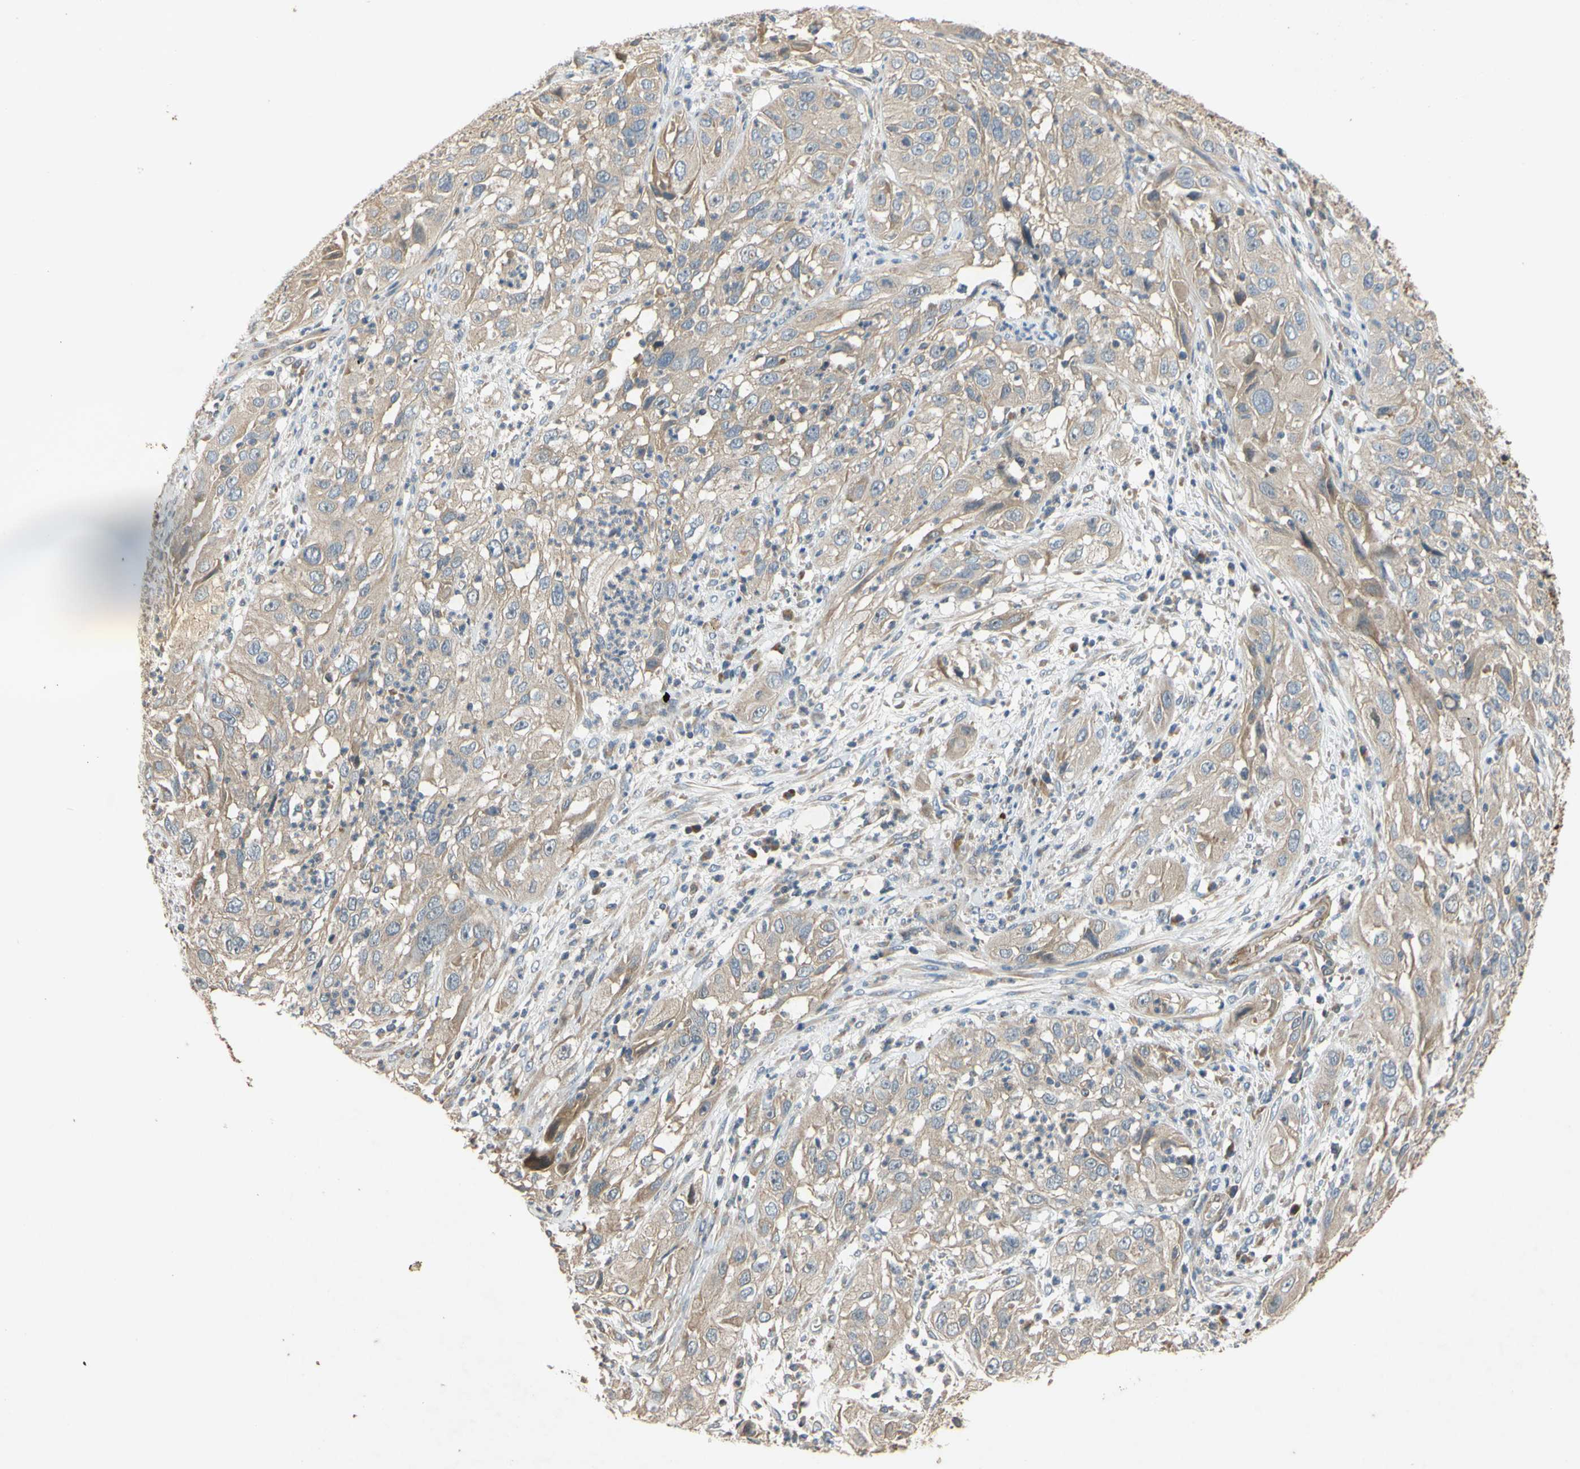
{"staining": {"intensity": "moderate", "quantity": ">75%", "location": "cytoplasmic/membranous"}, "tissue": "cervical cancer", "cell_type": "Tumor cells", "image_type": "cancer", "snomed": [{"axis": "morphology", "description": "Squamous cell carcinoma, NOS"}, {"axis": "topography", "description": "Cervix"}], "caption": "Immunohistochemical staining of human squamous cell carcinoma (cervical) shows medium levels of moderate cytoplasmic/membranous protein expression in approximately >75% of tumor cells.", "gene": "PARD6A", "patient": {"sex": "female", "age": 32}}